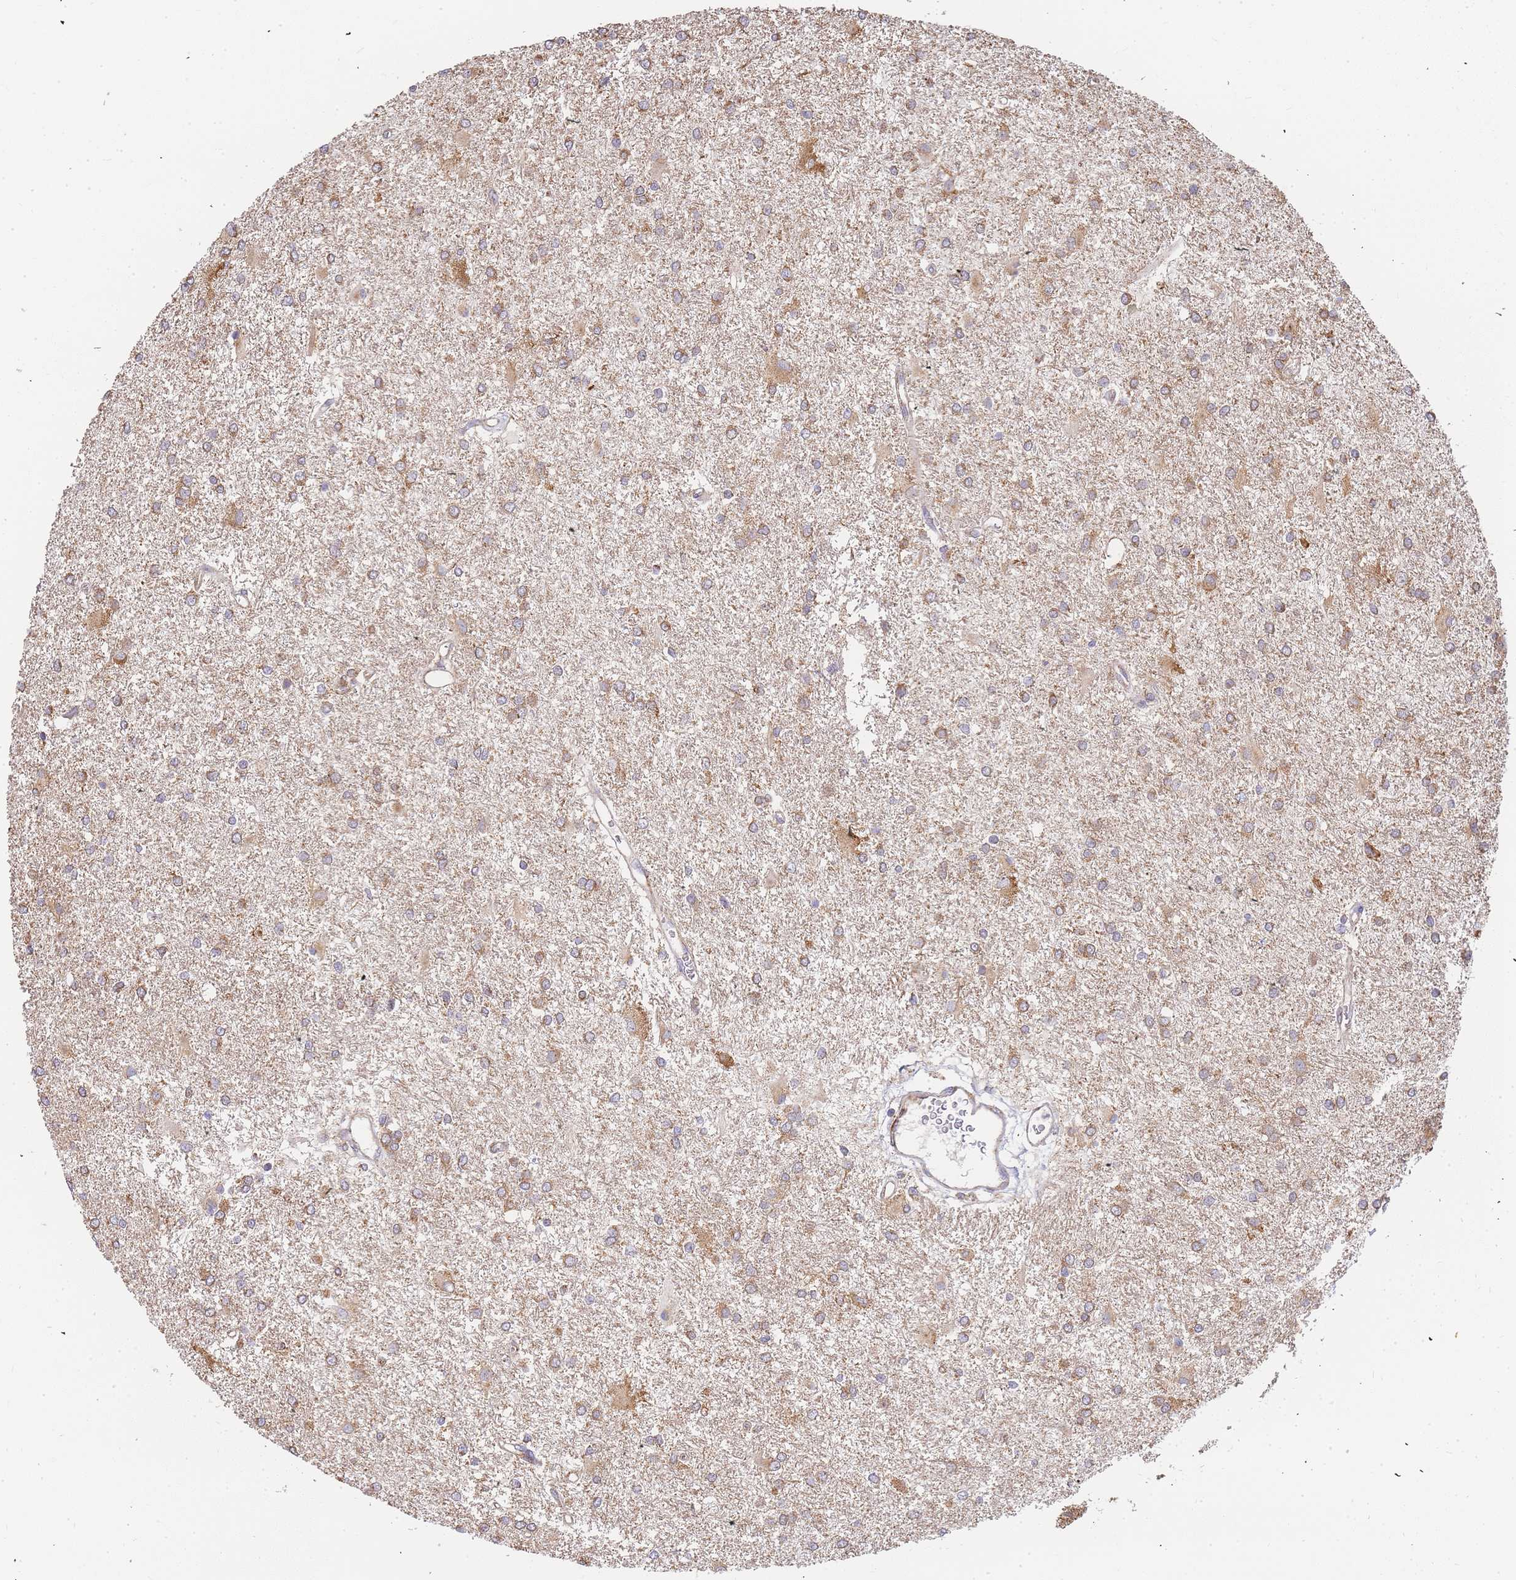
{"staining": {"intensity": "moderate", "quantity": ">75%", "location": "cytoplasmic/membranous"}, "tissue": "glioma", "cell_type": "Tumor cells", "image_type": "cancer", "snomed": [{"axis": "morphology", "description": "Glioma, malignant, High grade"}, {"axis": "topography", "description": "Brain"}], "caption": "Protein expression by IHC displays moderate cytoplasmic/membranous staining in approximately >75% of tumor cells in glioma.", "gene": "ADCY9", "patient": {"sex": "female", "age": 50}}